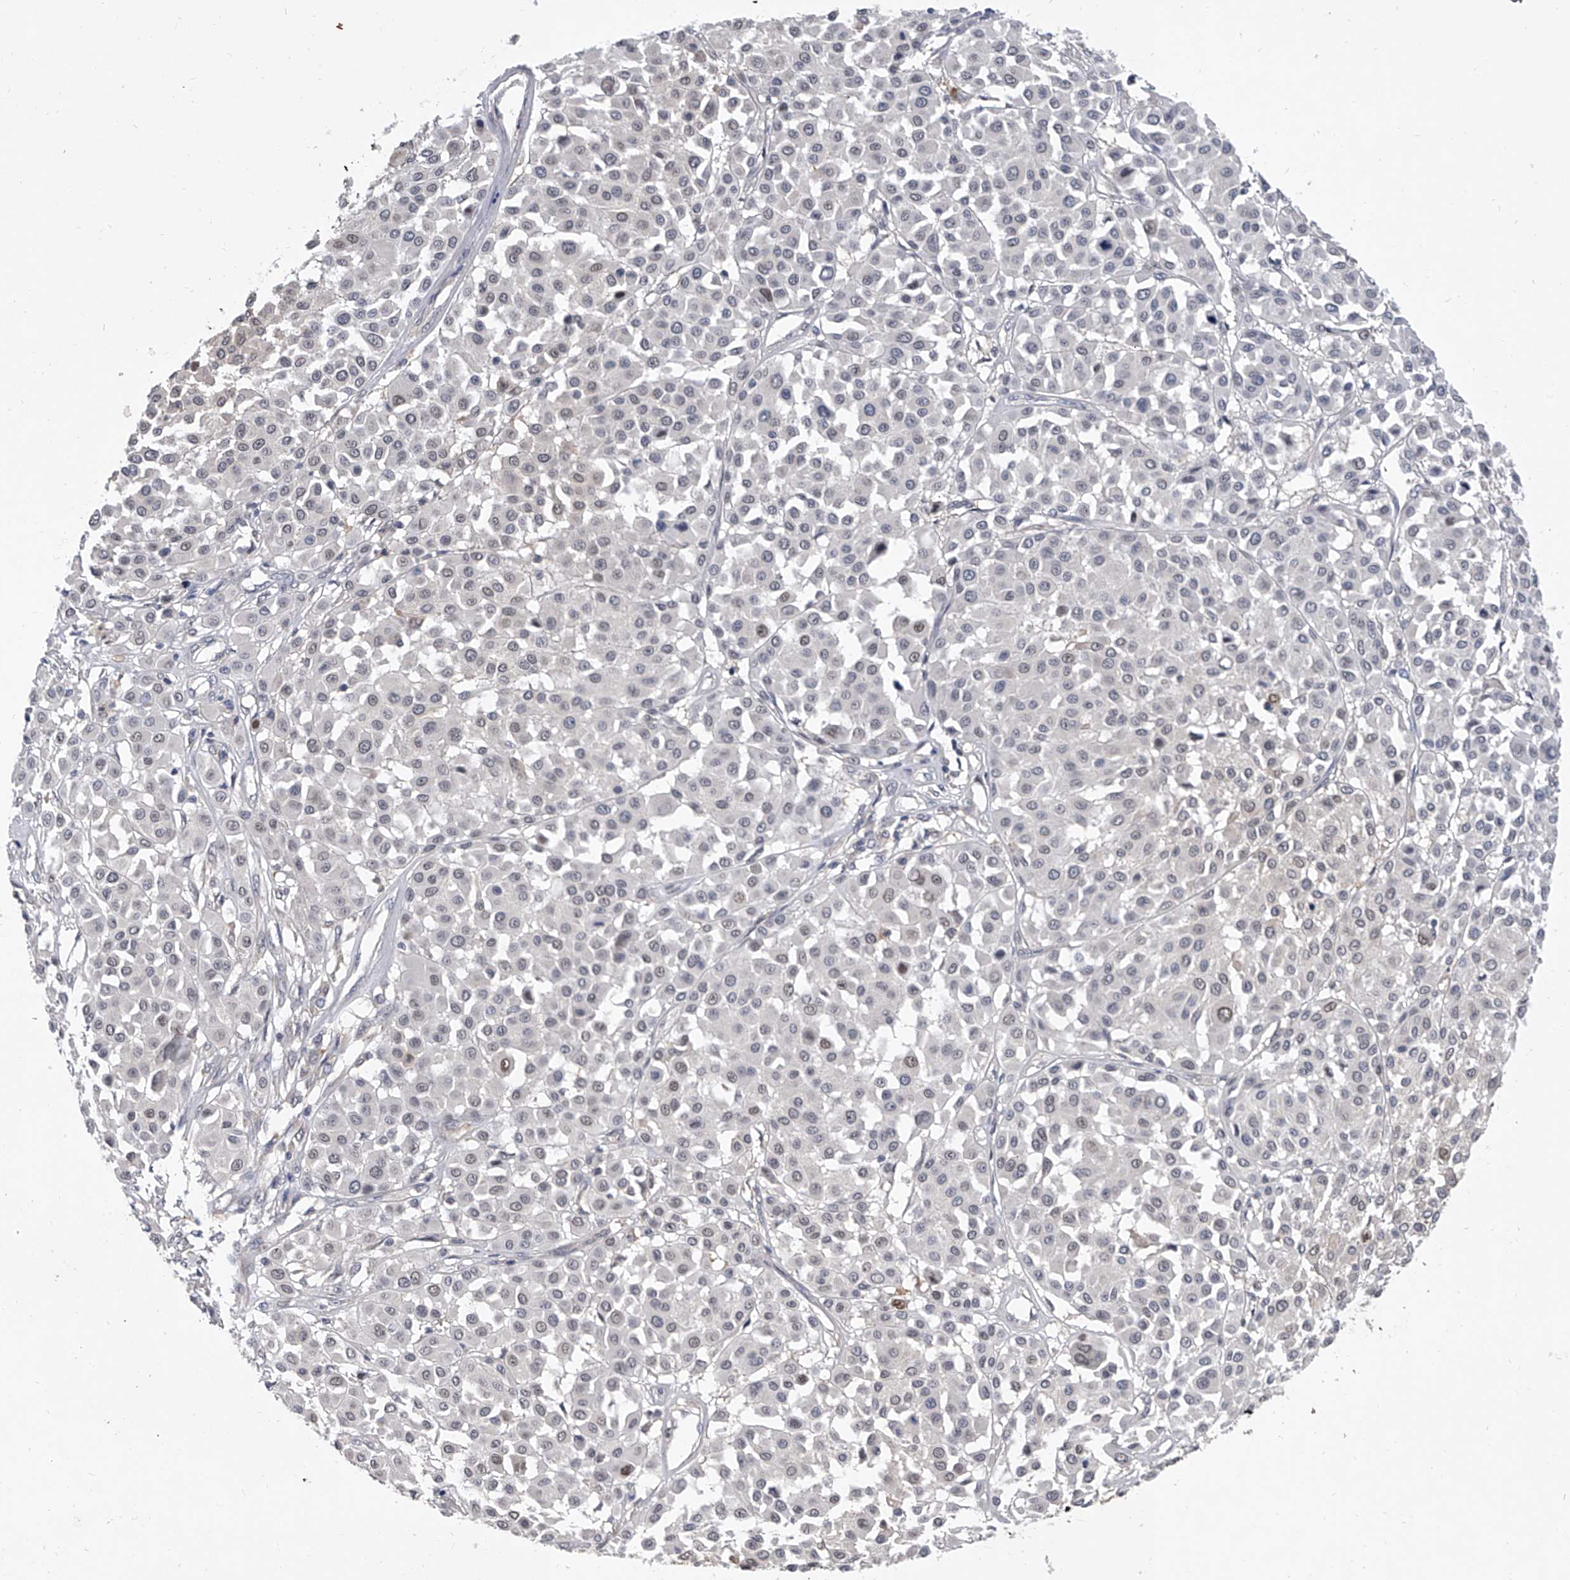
{"staining": {"intensity": "negative", "quantity": "none", "location": "none"}, "tissue": "melanoma", "cell_type": "Tumor cells", "image_type": "cancer", "snomed": [{"axis": "morphology", "description": "Malignant melanoma, Metastatic site"}, {"axis": "topography", "description": "Soft tissue"}], "caption": "High power microscopy histopathology image of an IHC photomicrograph of malignant melanoma (metastatic site), revealing no significant positivity in tumor cells. The staining was performed using DAB (3,3'-diaminobenzidine) to visualize the protein expression in brown, while the nuclei were stained in blue with hematoxylin (Magnification: 20x).", "gene": "BHLHE23", "patient": {"sex": "male", "age": 41}}